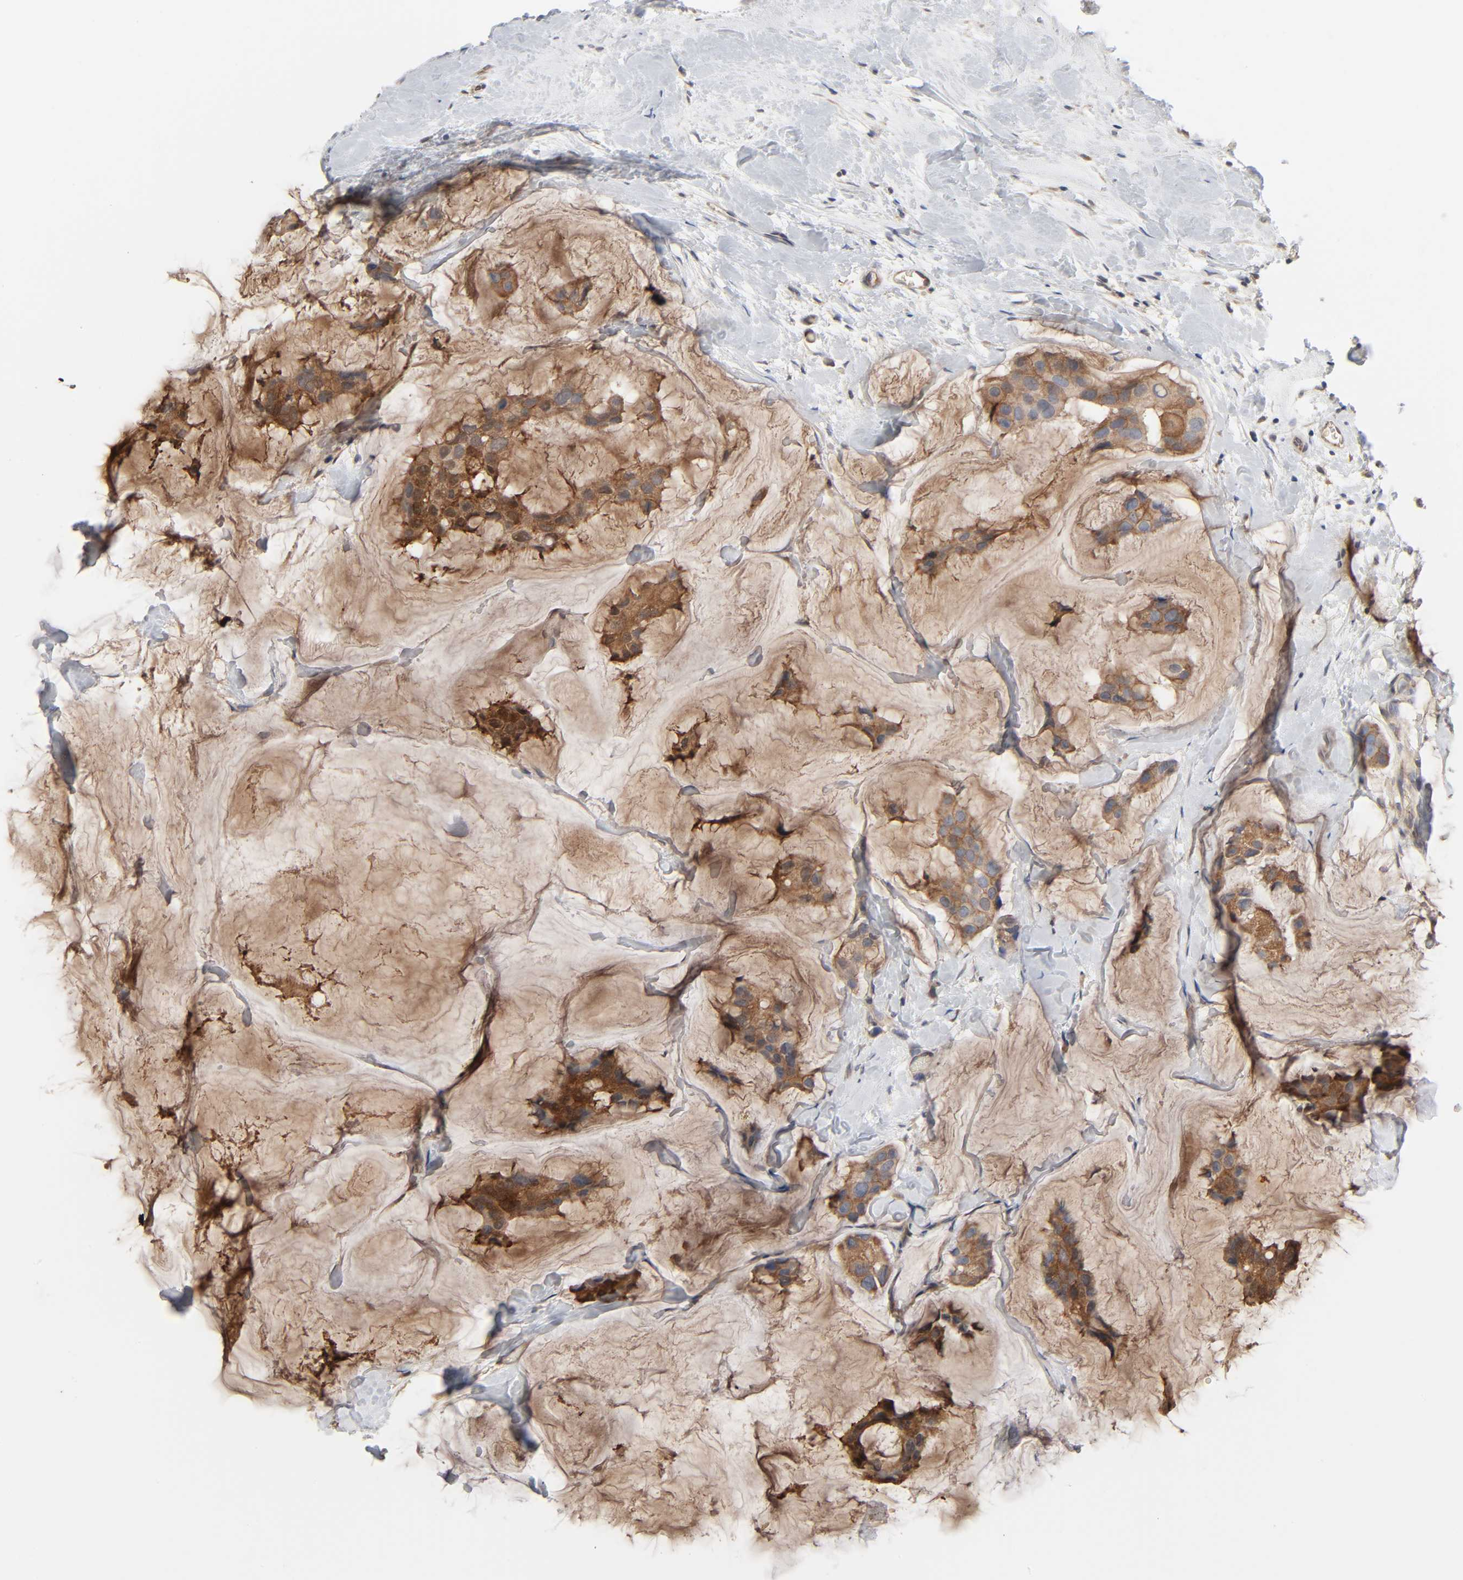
{"staining": {"intensity": "moderate", "quantity": ">75%", "location": "cytoplasmic/membranous"}, "tissue": "breast cancer", "cell_type": "Tumor cells", "image_type": "cancer", "snomed": [{"axis": "morphology", "description": "Normal tissue, NOS"}, {"axis": "morphology", "description": "Duct carcinoma"}, {"axis": "topography", "description": "Breast"}], "caption": "Immunohistochemical staining of human breast cancer displays moderate cytoplasmic/membranous protein expression in about >75% of tumor cells.", "gene": "NDRG2", "patient": {"sex": "female", "age": 50}}